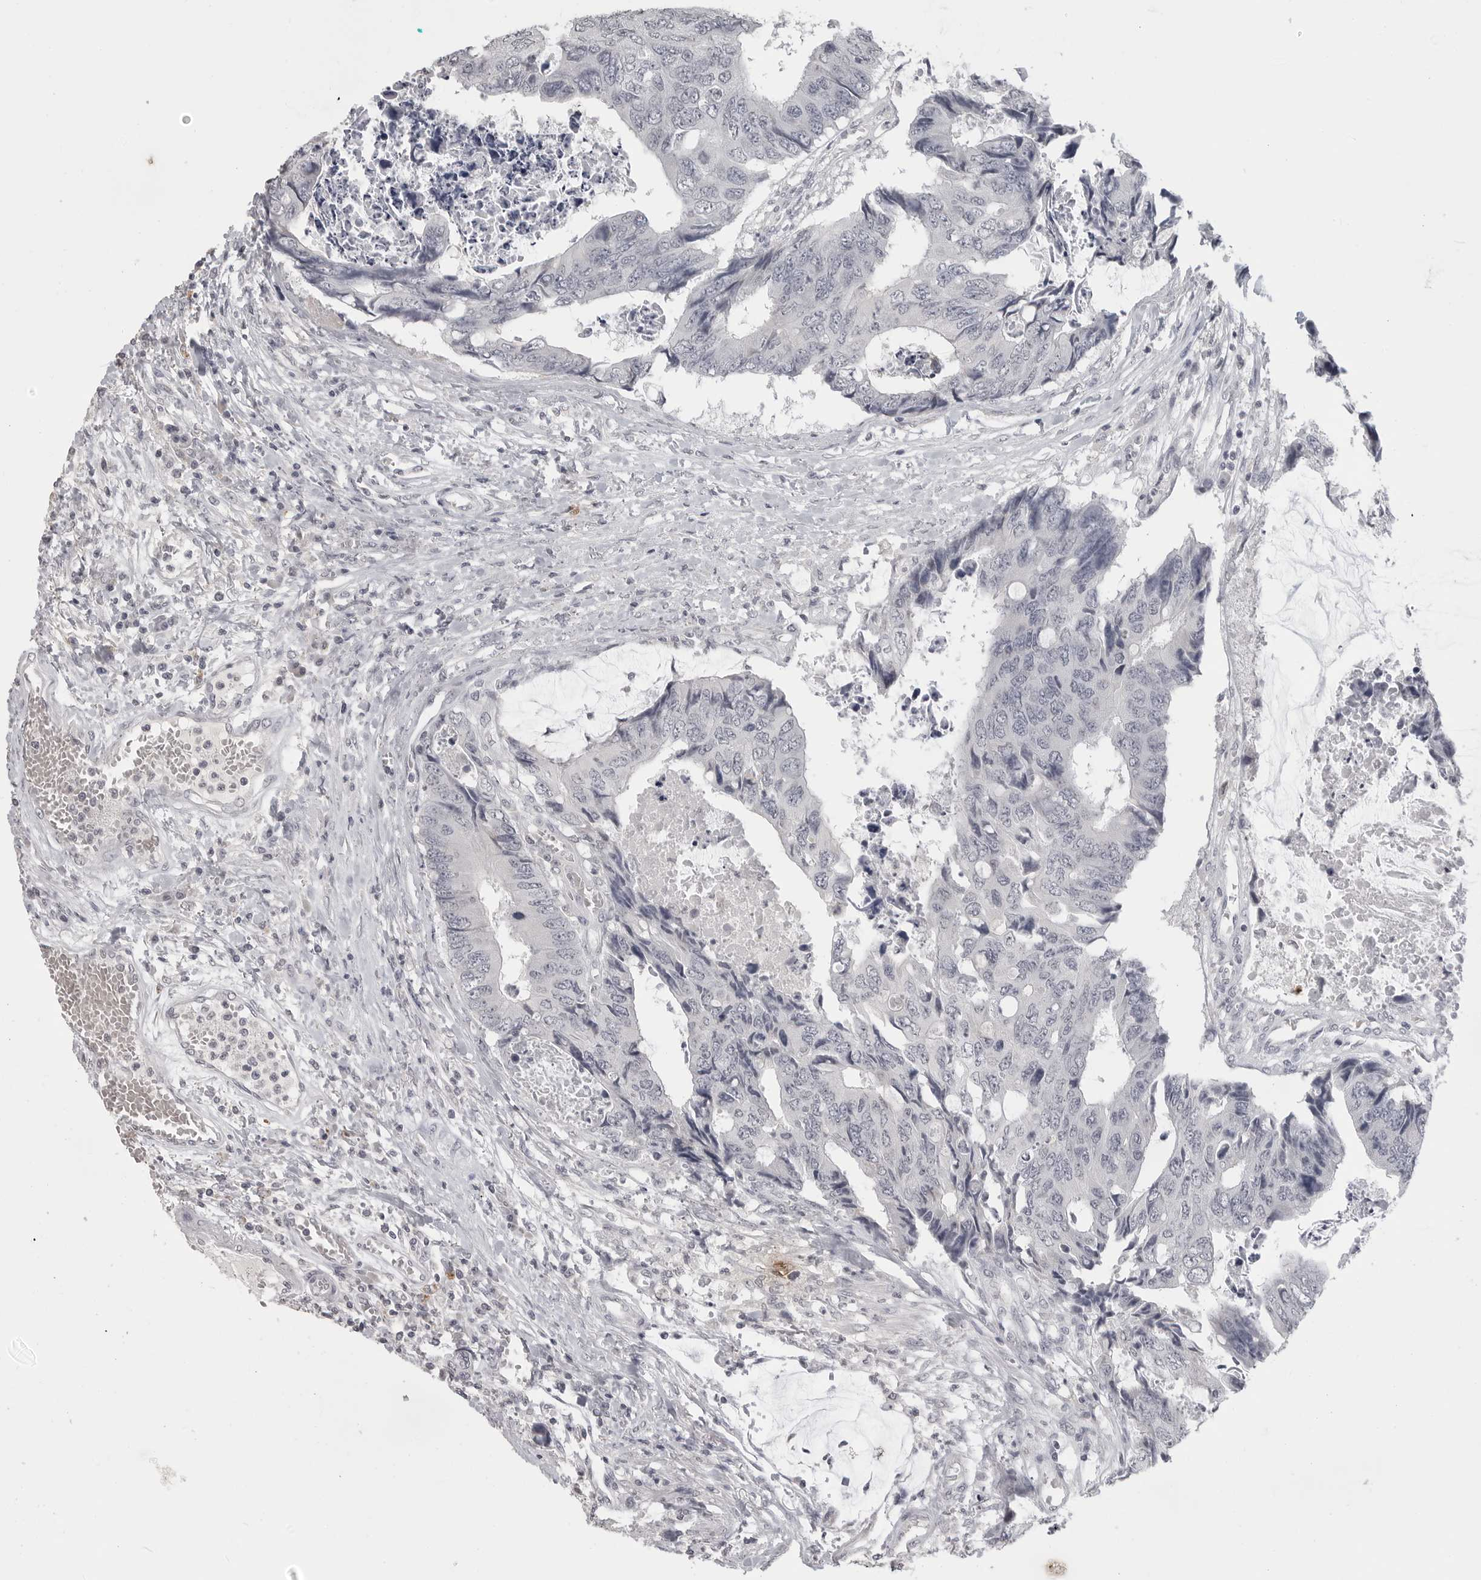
{"staining": {"intensity": "negative", "quantity": "none", "location": "none"}, "tissue": "colorectal cancer", "cell_type": "Tumor cells", "image_type": "cancer", "snomed": [{"axis": "morphology", "description": "Adenocarcinoma, NOS"}, {"axis": "topography", "description": "Rectum"}], "caption": "The immunohistochemistry (IHC) histopathology image has no significant staining in tumor cells of colorectal cancer tissue.", "gene": "PRSS1", "patient": {"sex": "male", "age": 84}}